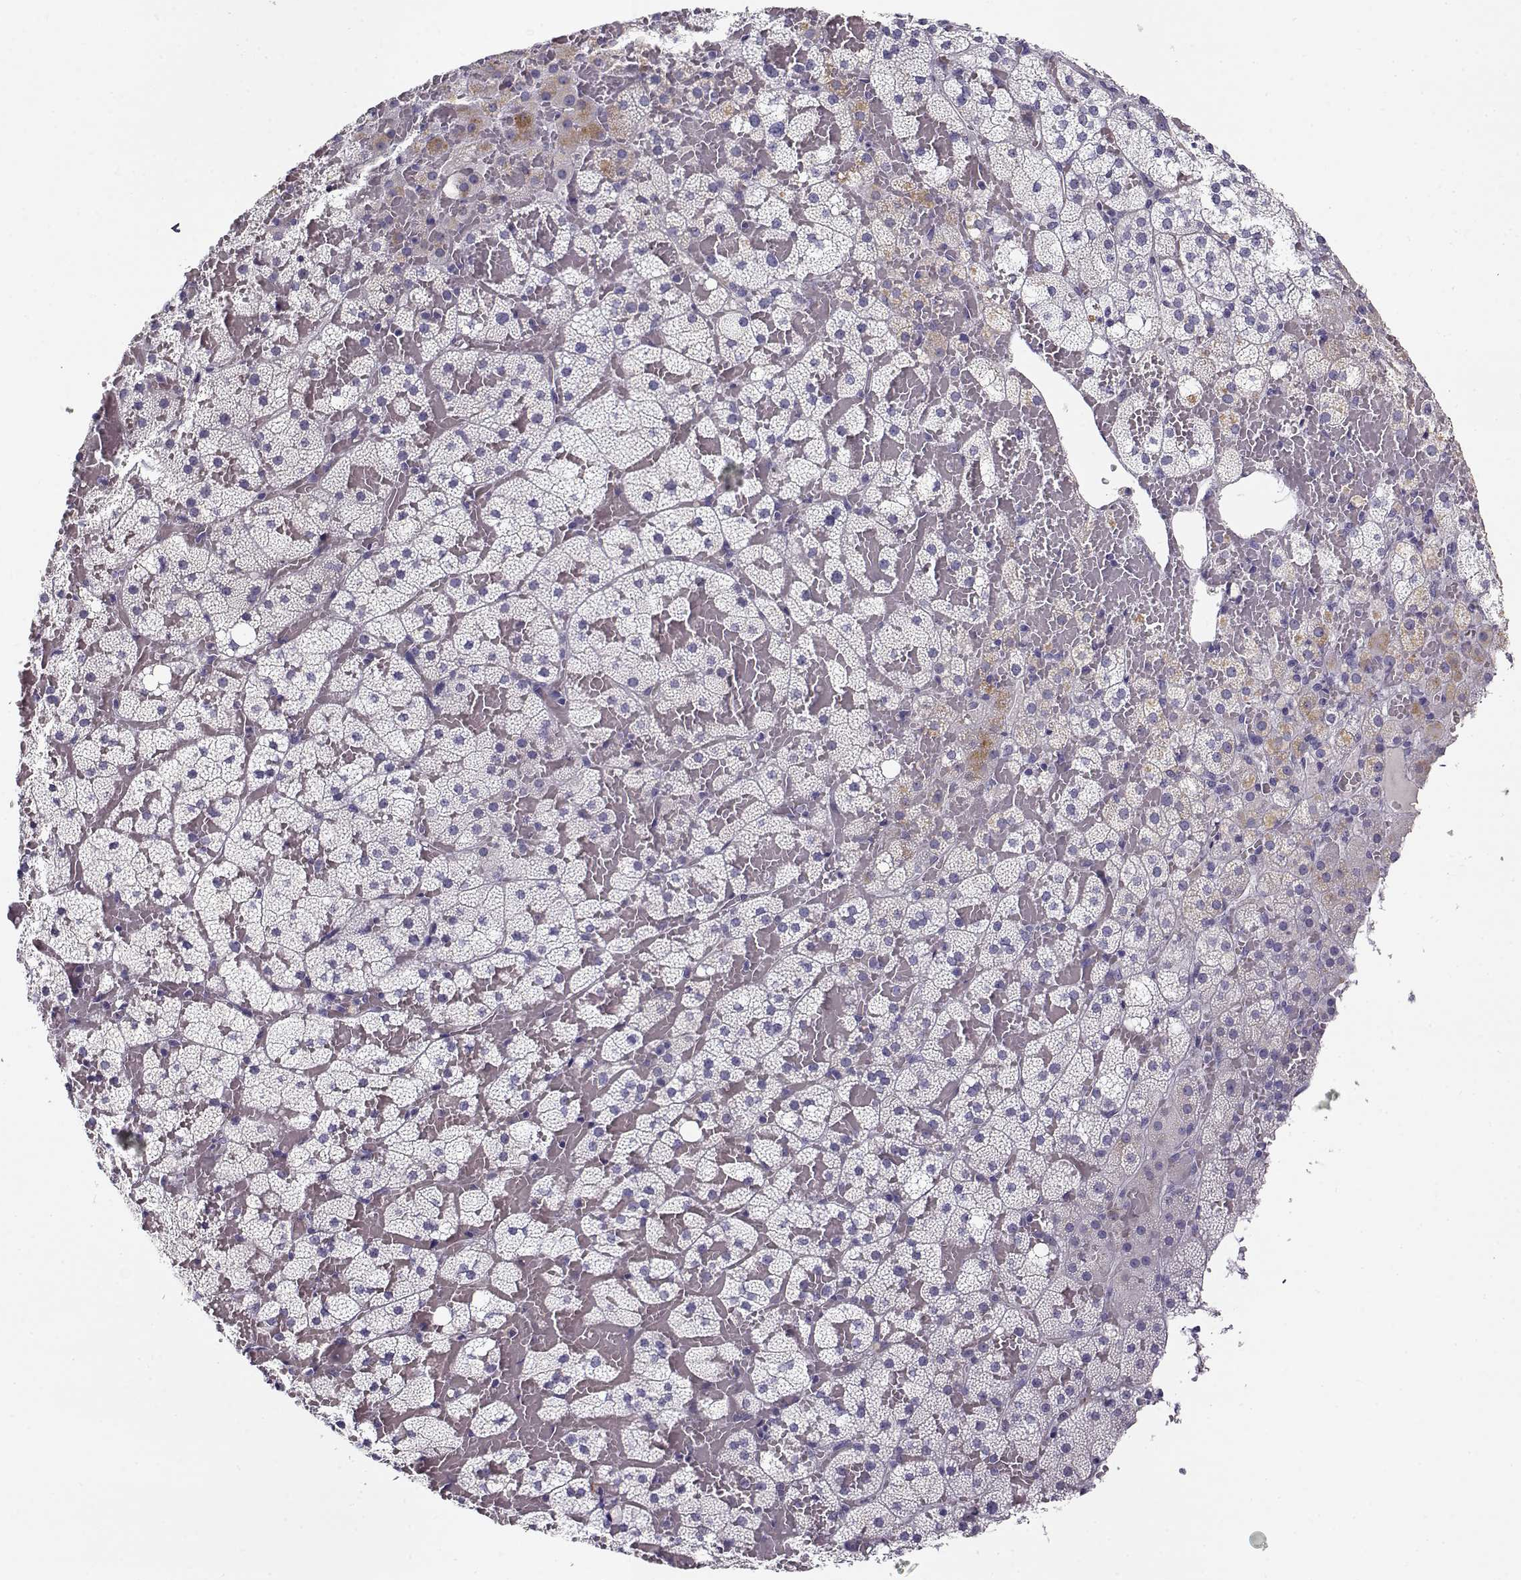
{"staining": {"intensity": "negative", "quantity": "none", "location": "none"}, "tissue": "adrenal gland", "cell_type": "Glandular cells", "image_type": "normal", "snomed": [{"axis": "morphology", "description": "Normal tissue, NOS"}, {"axis": "topography", "description": "Adrenal gland"}], "caption": "A high-resolution micrograph shows immunohistochemistry (IHC) staining of unremarkable adrenal gland, which displays no significant expression in glandular cells. The staining is performed using DAB (3,3'-diaminobenzidine) brown chromogen with nuclei counter-stained in using hematoxylin.", "gene": "NPW", "patient": {"sex": "male", "age": 53}}